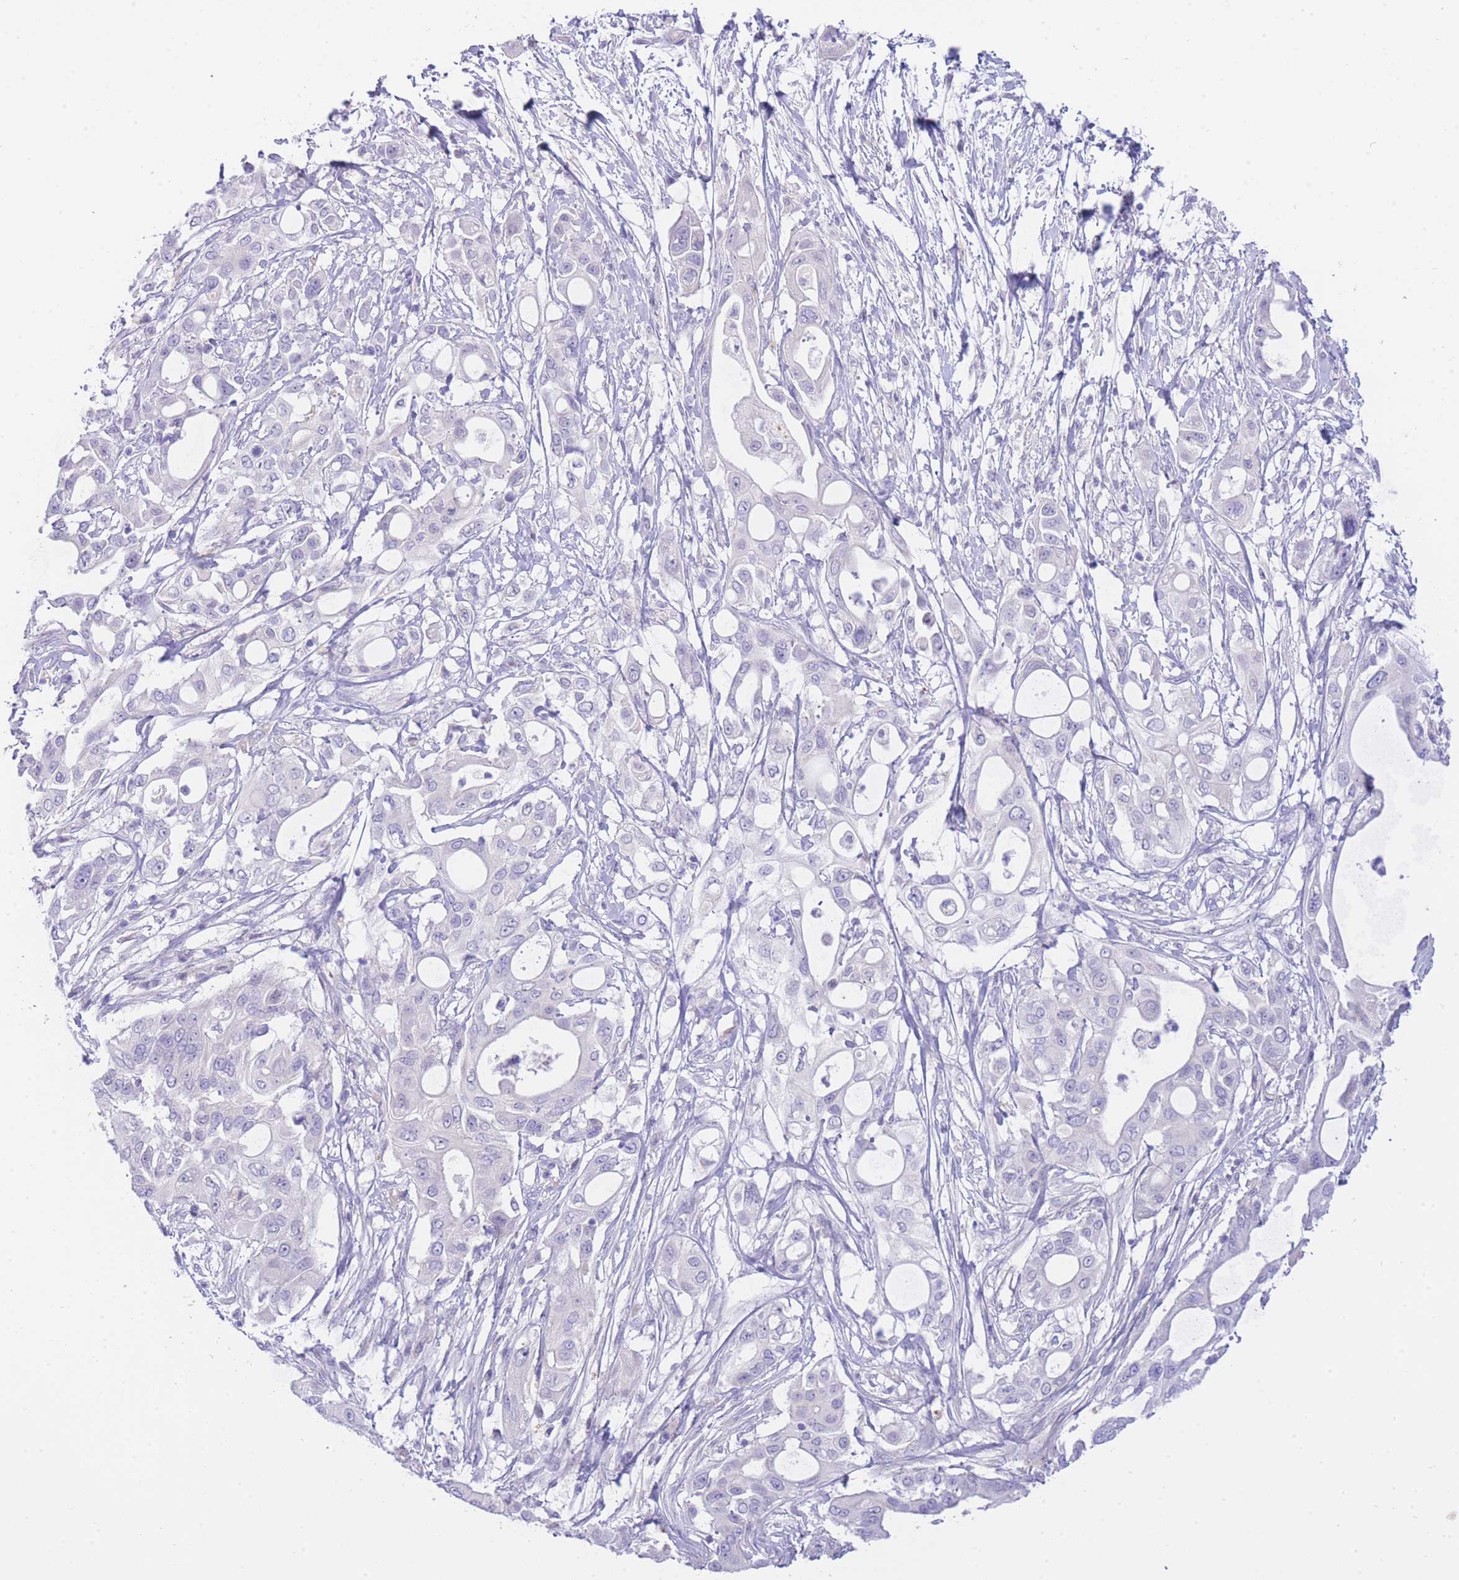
{"staining": {"intensity": "negative", "quantity": "none", "location": "none"}, "tissue": "pancreatic cancer", "cell_type": "Tumor cells", "image_type": "cancer", "snomed": [{"axis": "morphology", "description": "Adenocarcinoma, NOS"}, {"axis": "topography", "description": "Pancreas"}], "caption": "Tumor cells show no significant positivity in pancreatic cancer.", "gene": "ZNF212", "patient": {"sex": "male", "age": 68}}